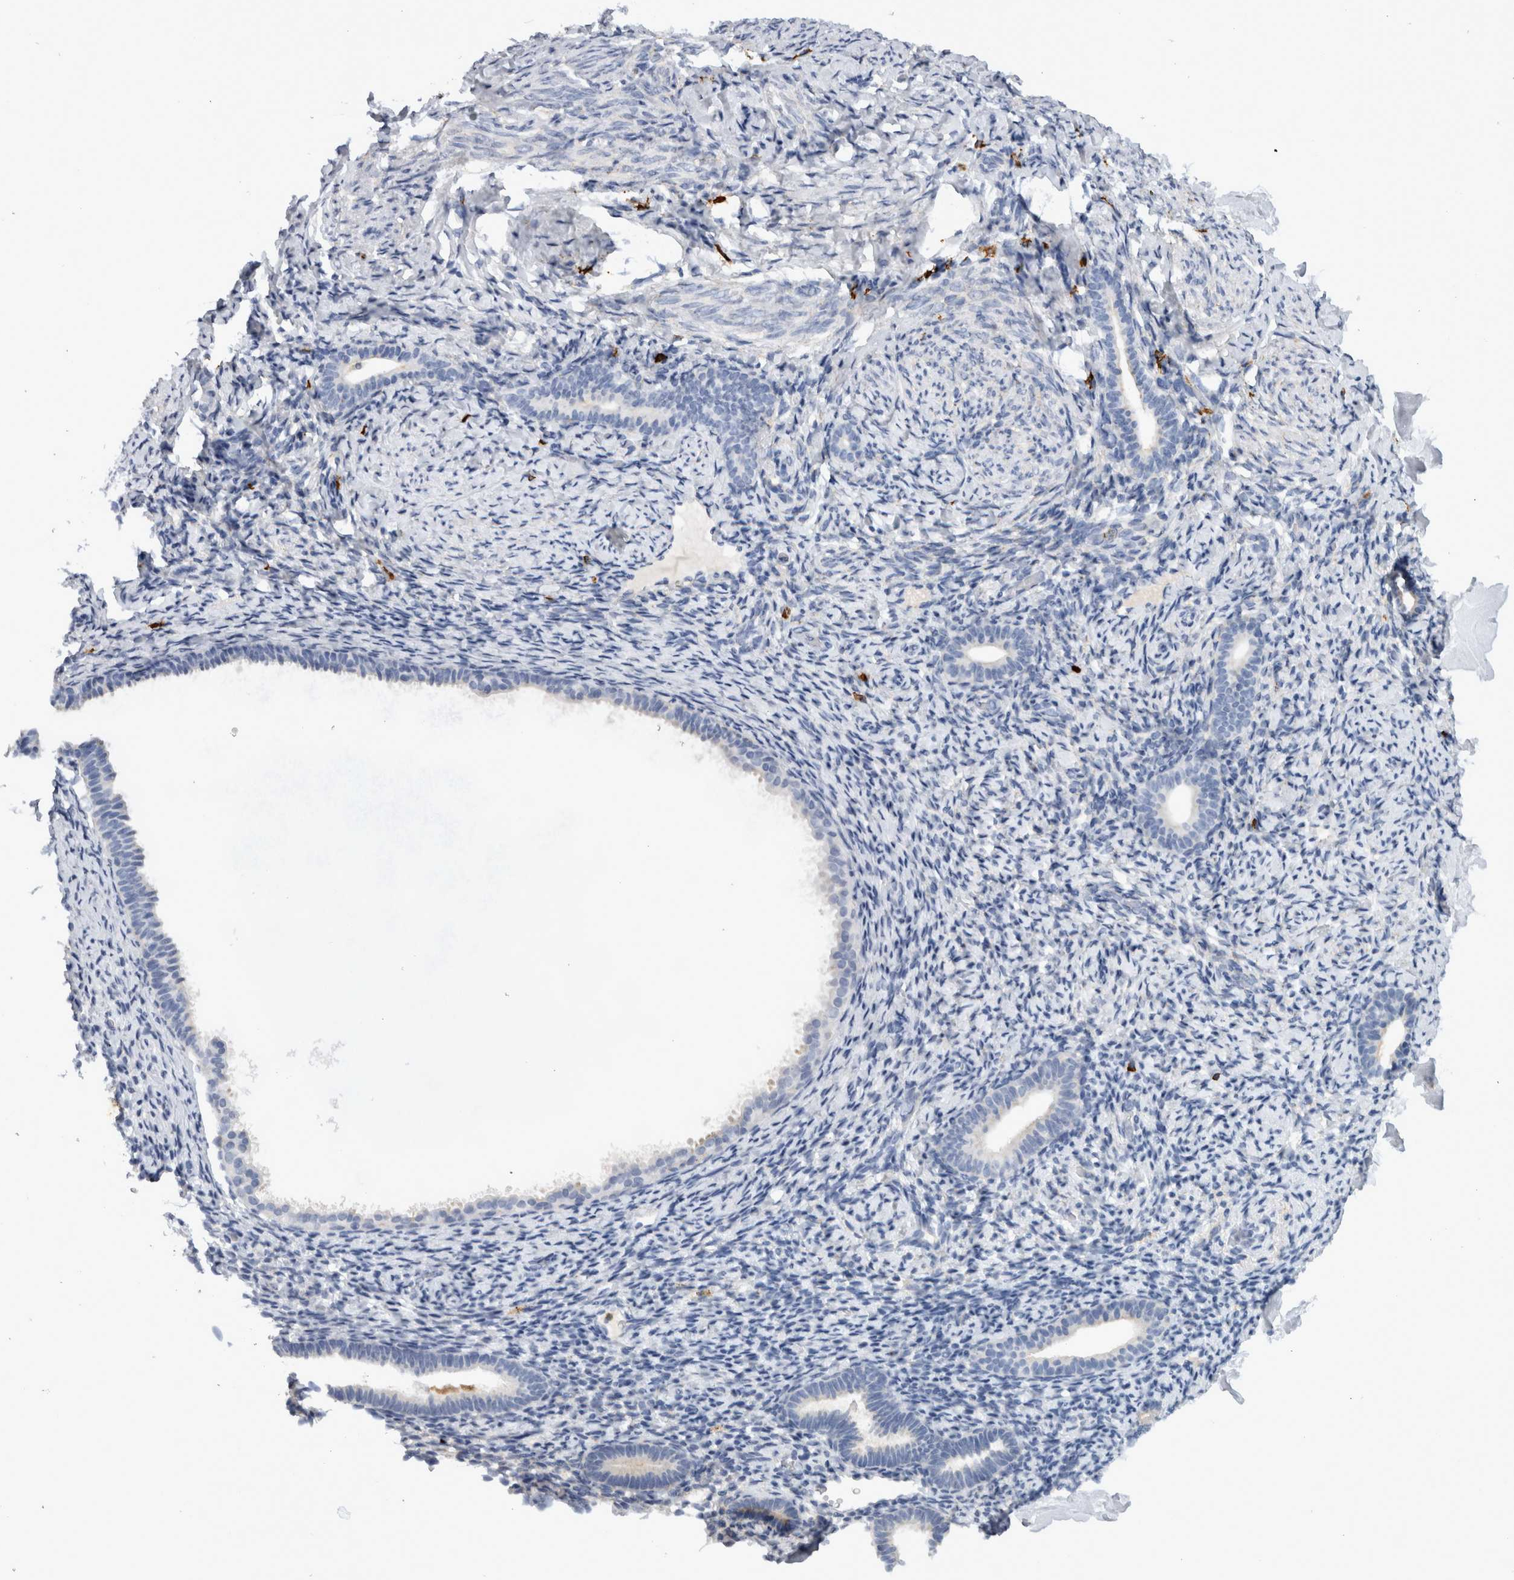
{"staining": {"intensity": "negative", "quantity": "none", "location": "none"}, "tissue": "endometrium", "cell_type": "Cells in endometrial stroma", "image_type": "normal", "snomed": [{"axis": "morphology", "description": "Normal tissue, NOS"}, {"axis": "topography", "description": "Endometrium"}], "caption": "This histopathology image is of normal endometrium stained with IHC to label a protein in brown with the nuclei are counter-stained blue. There is no staining in cells in endometrial stroma.", "gene": "CD63", "patient": {"sex": "female", "age": 51}}